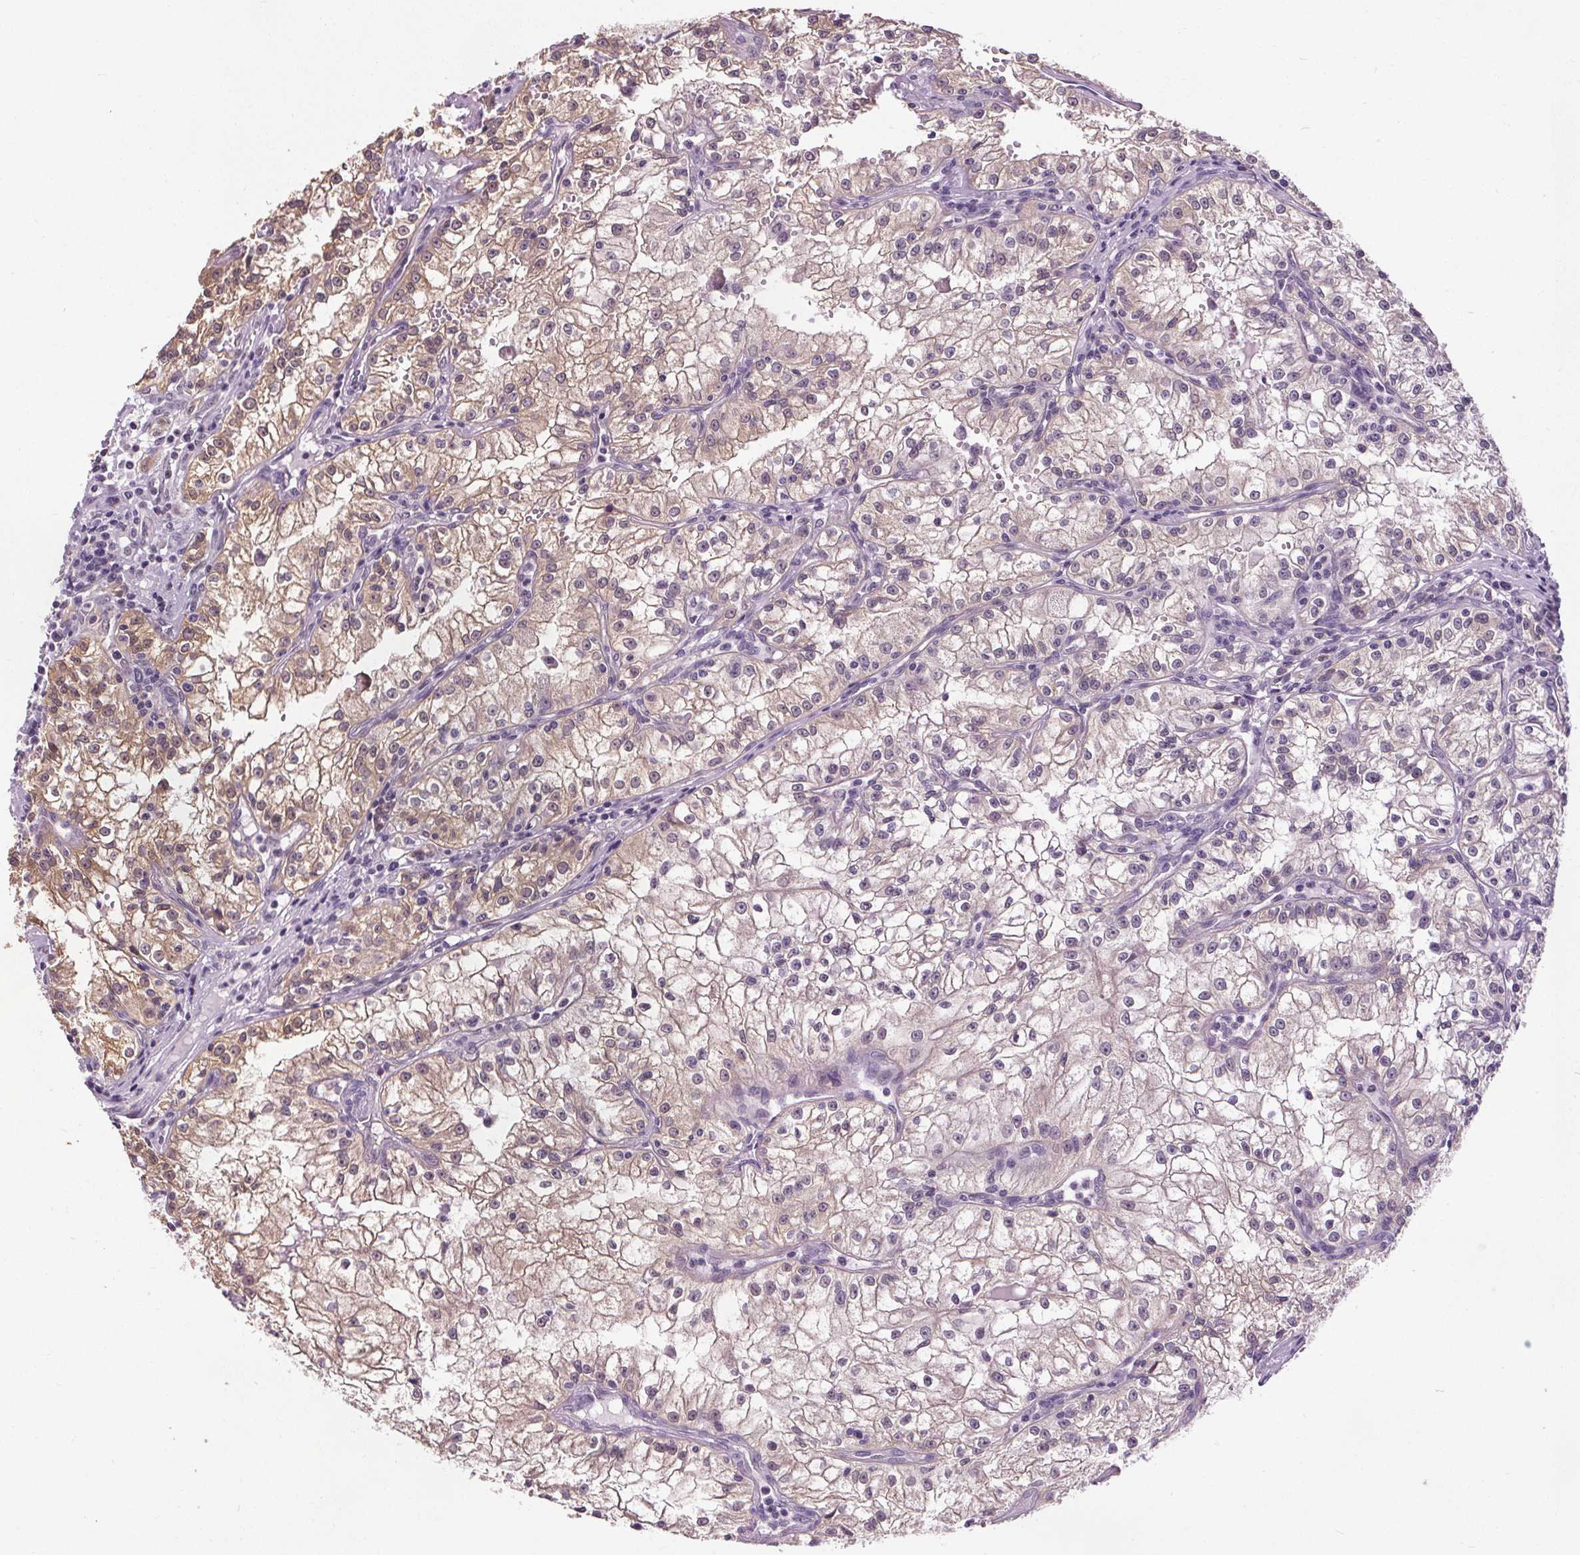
{"staining": {"intensity": "moderate", "quantity": ">75%", "location": "cytoplasmic/membranous"}, "tissue": "renal cancer", "cell_type": "Tumor cells", "image_type": "cancer", "snomed": [{"axis": "morphology", "description": "Adenocarcinoma, NOS"}, {"axis": "topography", "description": "Kidney"}], "caption": "Human renal cancer stained for a protein (brown) reveals moderate cytoplasmic/membranous positive expression in about >75% of tumor cells.", "gene": "SLC2A9", "patient": {"sex": "male", "age": 36}}